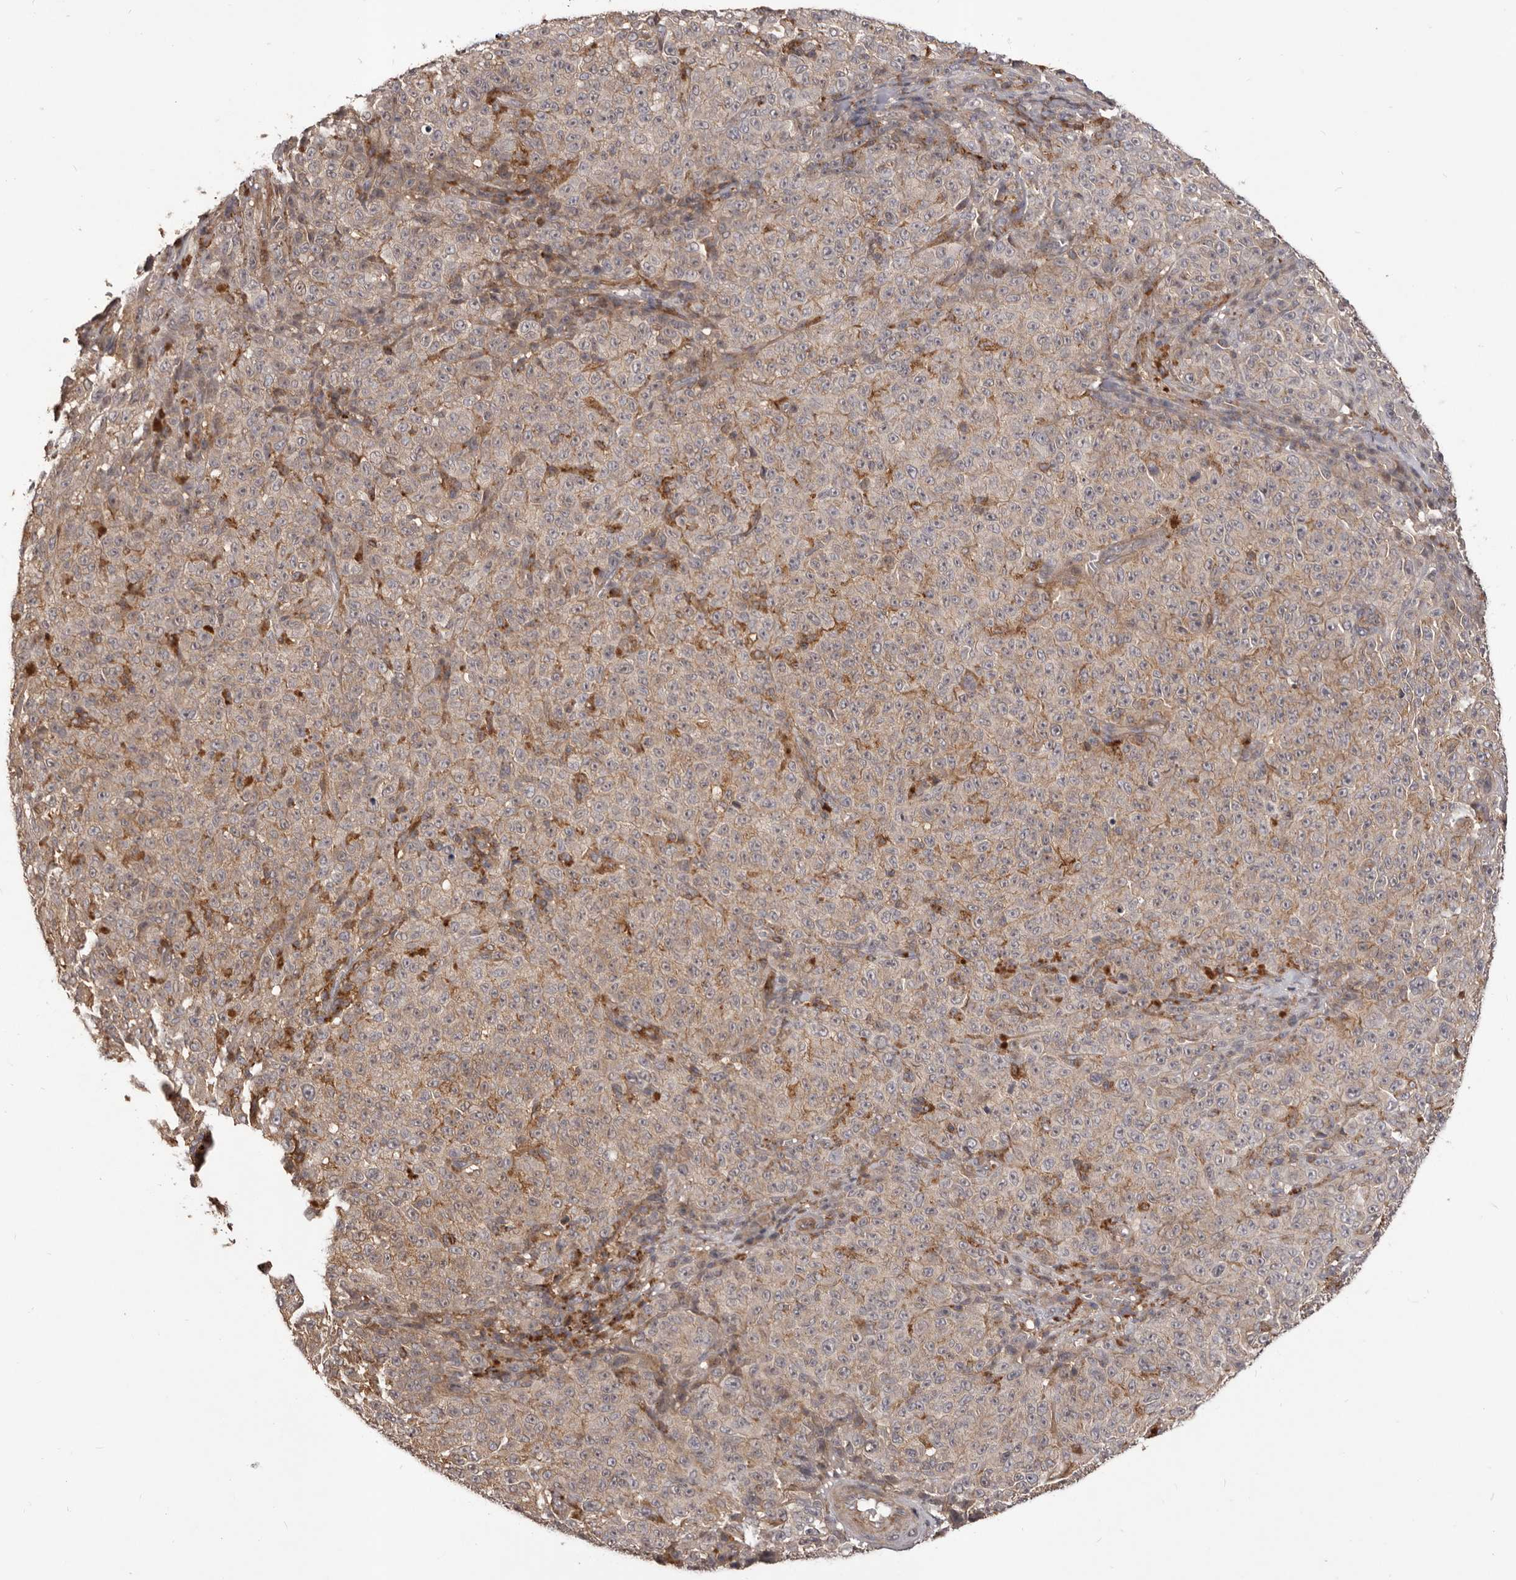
{"staining": {"intensity": "weak", "quantity": "25%-75%", "location": "cytoplasmic/membranous"}, "tissue": "melanoma", "cell_type": "Tumor cells", "image_type": "cancer", "snomed": [{"axis": "morphology", "description": "Malignant melanoma, NOS"}, {"axis": "topography", "description": "Skin"}], "caption": "Malignant melanoma was stained to show a protein in brown. There is low levels of weak cytoplasmic/membranous staining in about 25%-75% of tumor cells. (DAB IHC with brightfield microscopy, high magnification).", "gene": "GLIPR2", "patient": {"sex": "female", "age": 82}}